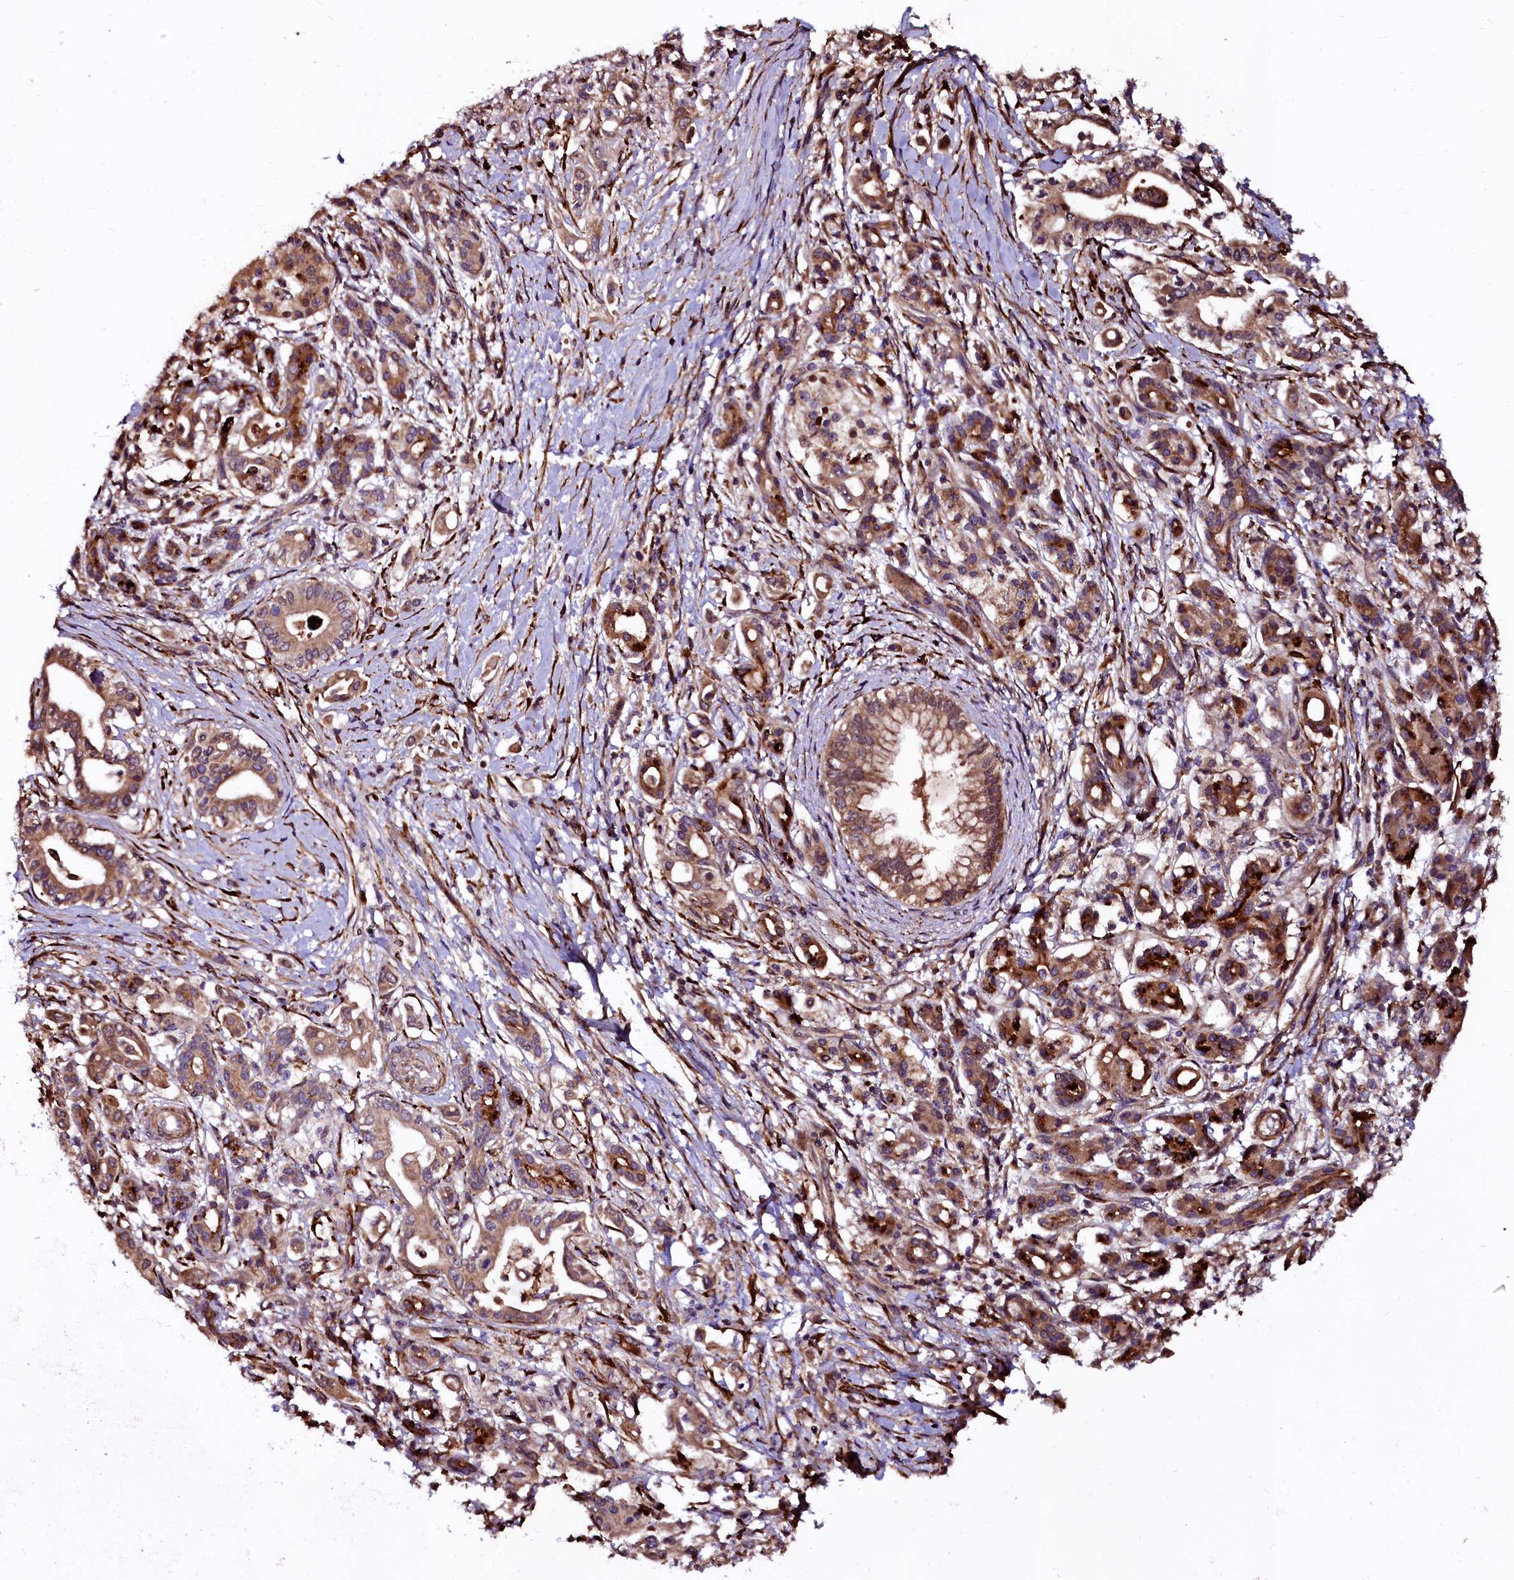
{"staining": {"intensity": "moderate", "quantity": ">75%", "location": "cytoplasmic/membranous"}, "tissue": "pancreatic cancer", "cell_type": "Tumor cells", "image_type": "cancer", "snomed": [{"axis": "morphology", "description": "Adenocarcinoma, NOS"}, {"axis": "topography", "description": "Pancreas"}], "caption": "This photomicrograph displays immunohistochemistry staining of pancreatic cancer (adenocarcinoma), with medium moderate cytoplasmic/membranous staining in approximately >75% of tumor cells.", "gene": "N4BP1", "patient": {"sex": "female", "age": 66}}